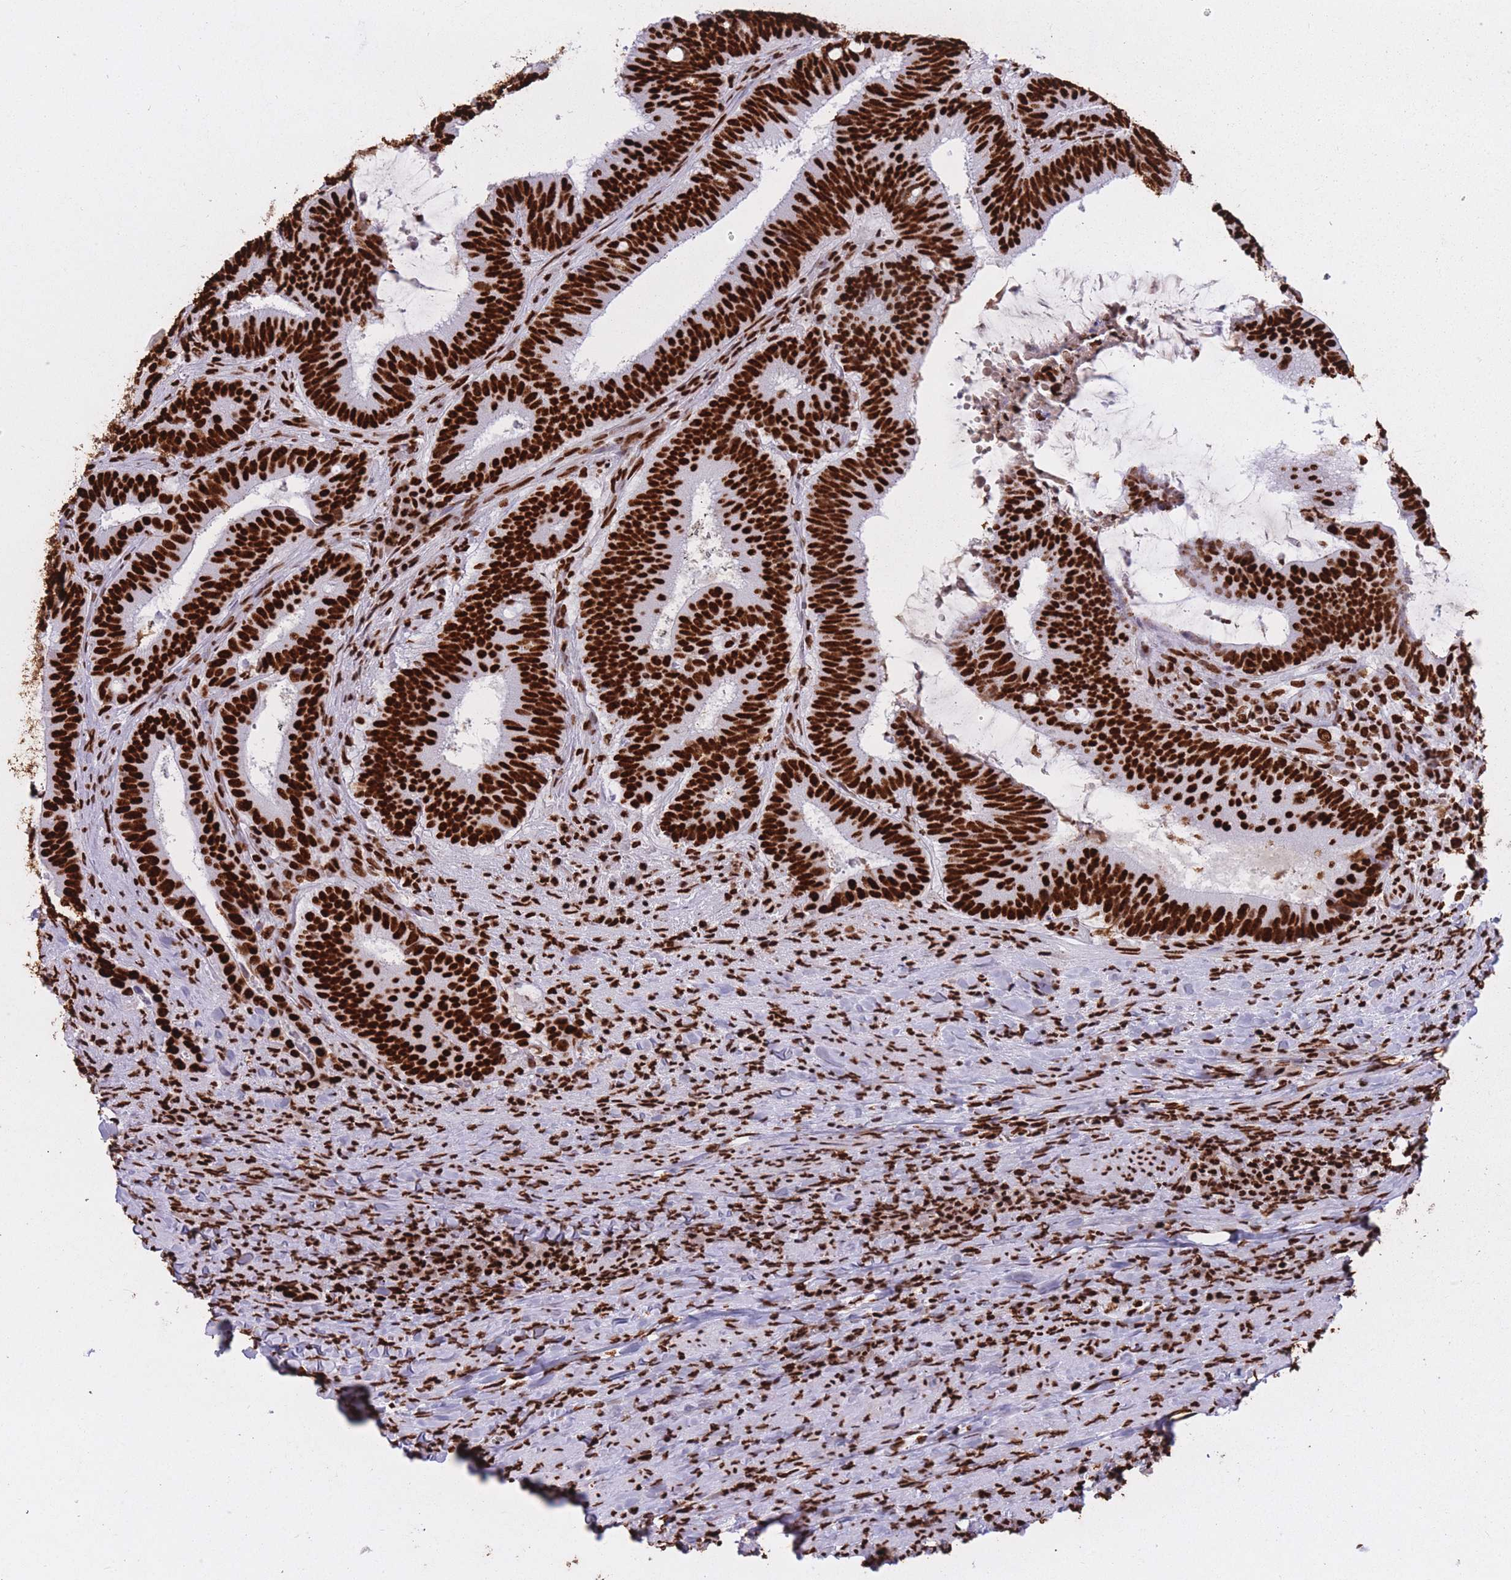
{"staining": {"intensity": "strong", "quantity": ">75%", "location": "nuclear"}, "tissue": "colorectal cancer", "cell_type": "Tumor cells", "image_type": "cancer", "snomed": [{"axis": "morphology", "description": "Adenocarcinoma, NOS"}, {"axis": "topography", "description": "Colon"}], "caption": "Protein staining reveals strong nuclear expression in about >75% of tumor cells in colorectal cancer.", "gene": "HNRNPUL1", "patient": {"sex": "female", "age": 43}}